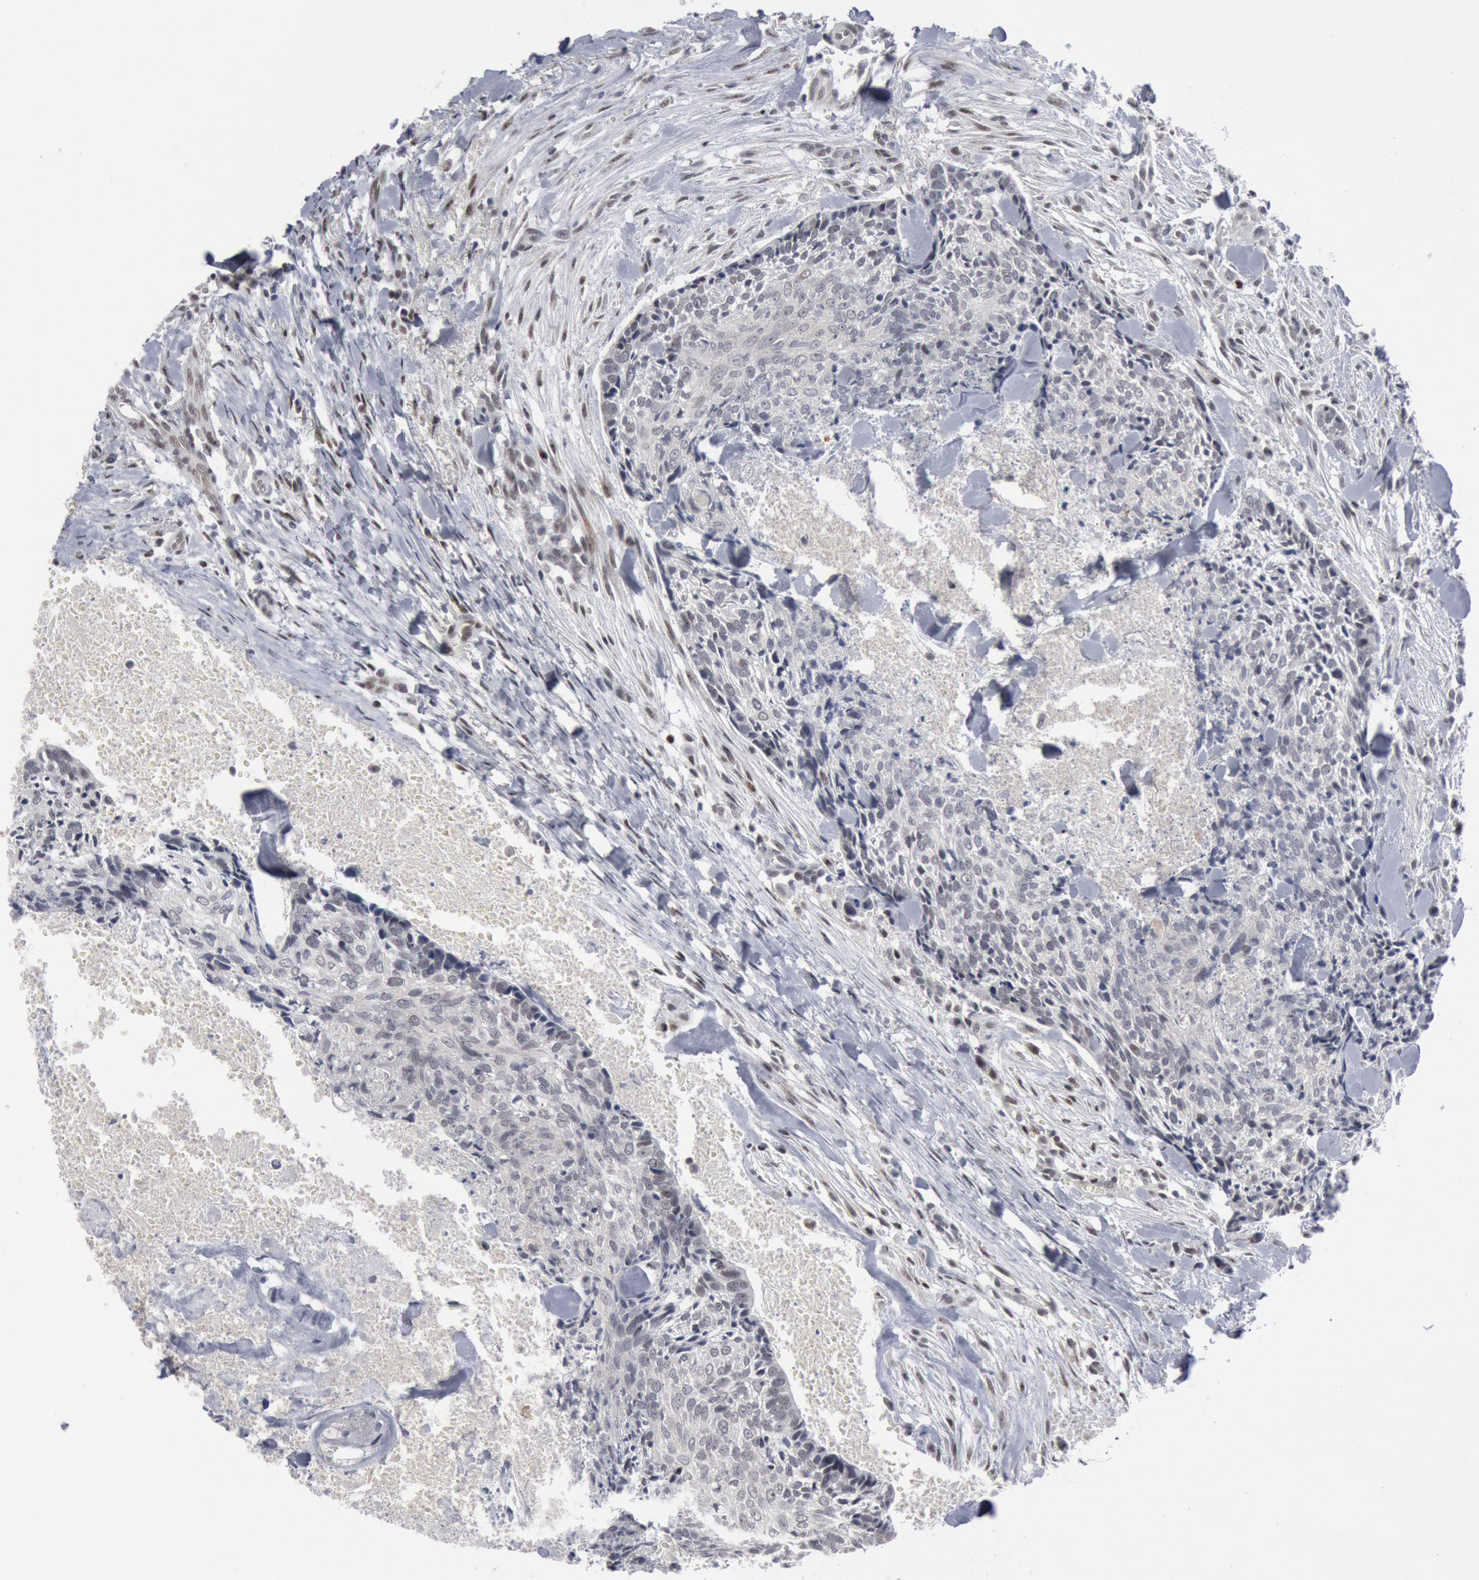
{"staining": {"intensity": "negative", "quantity": "none", "location": "none"}, "tissue": "head and neck cancer", "cell_type": "Tumor cells", "image_type": "cancer", "snomed": [{"axis": "morphology", "description": "Squamous cell carcinoma, NOS"}, {"axis": "topography", "description": "Salivary gland"}, {"axis": "topography", "description": "Head-Neck"}], "caption": "Head and neck cancer (squamous cell carcinoma) was stained to show a protein in brown. There is no significant positivity in tumor cells.", "gene": "FOXO1", "patient": {"sex": "male", "age": 70}}